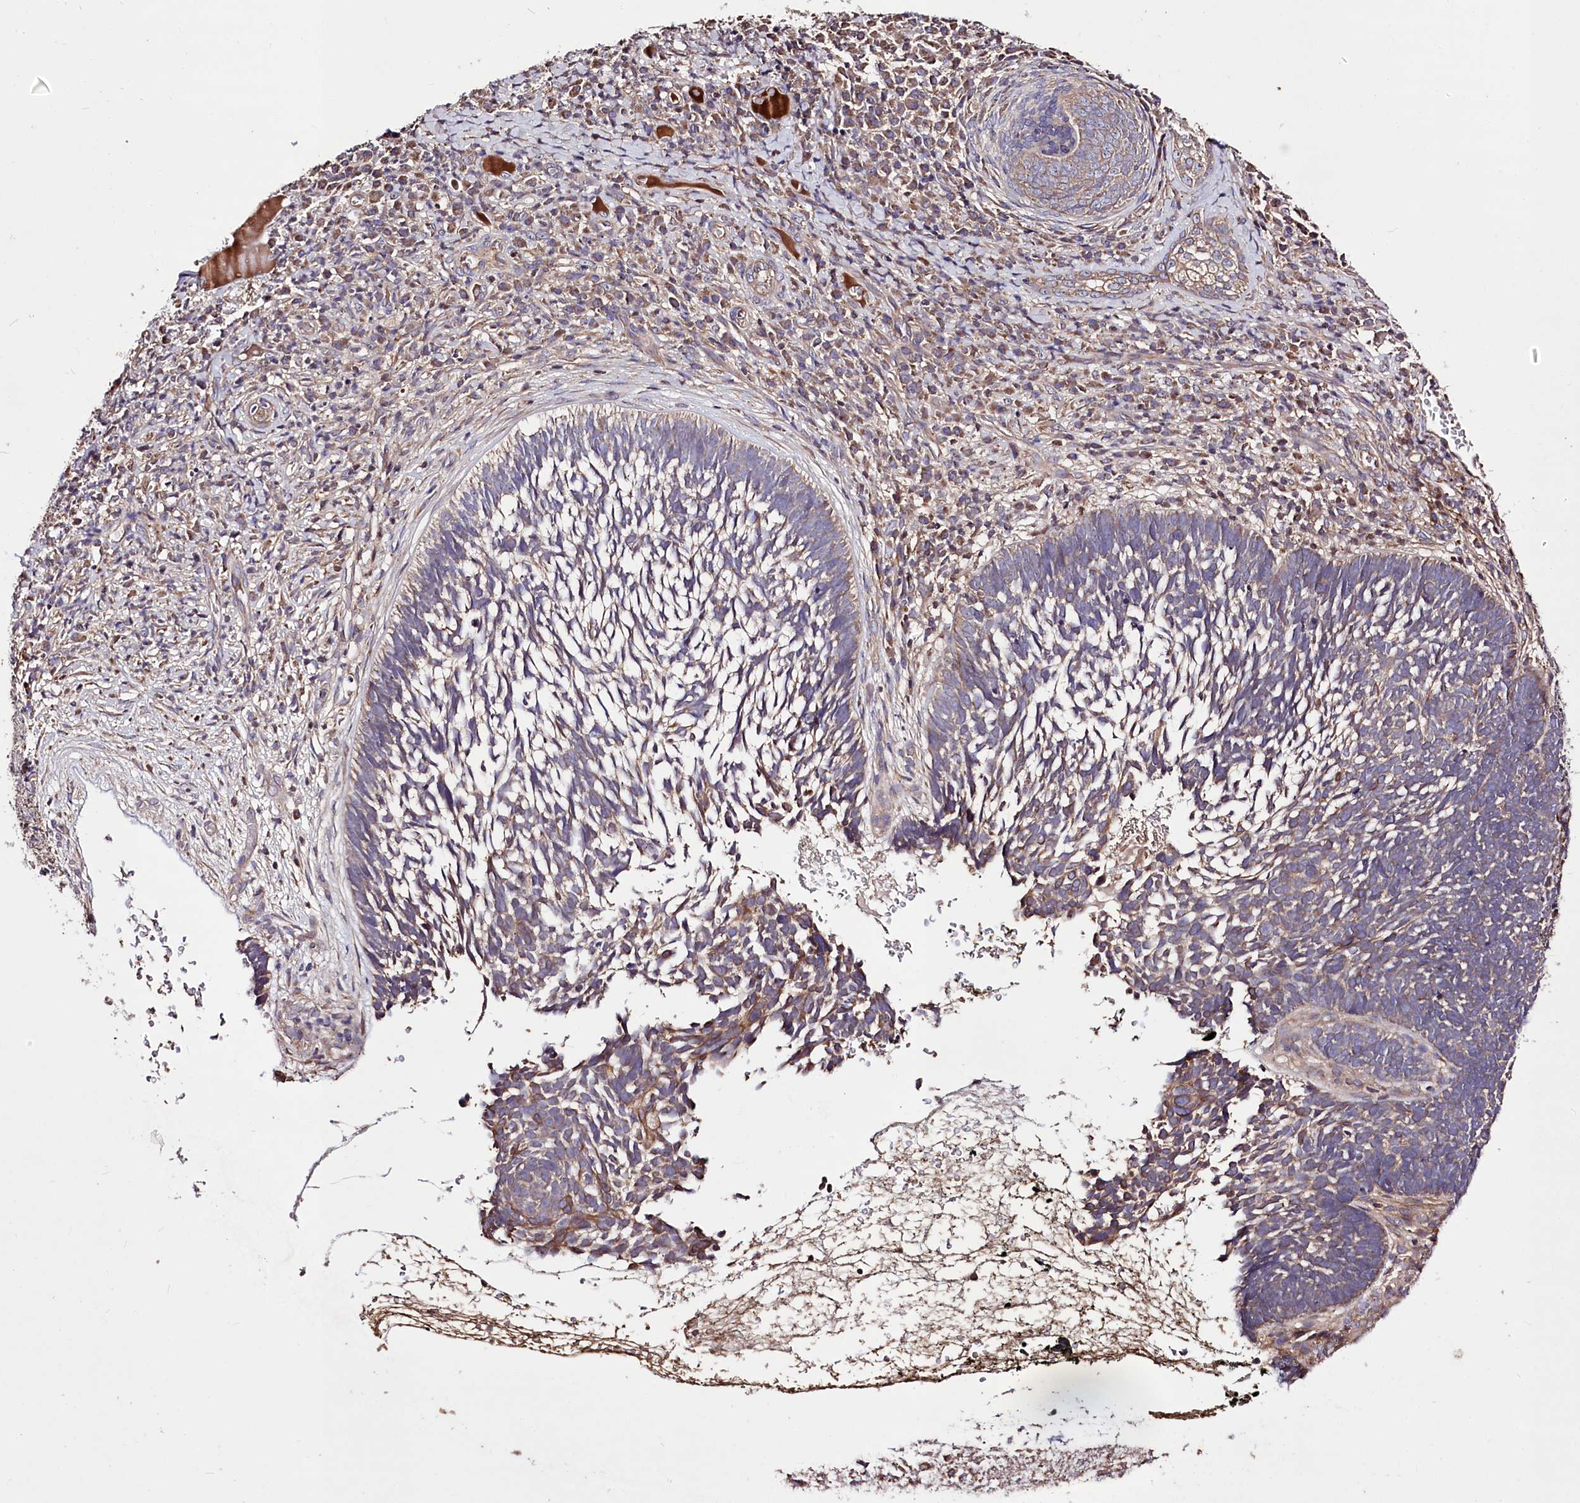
{"staining": {"intensity": "weak", "quantity": ">75%", "location": "cytoplasmic/membranous"}, "tissue": "skin cancer", "cell_type": "Tumor cells", "image_type": "cancer", "snomed": [{"axis": "morphology", "description": "Basal cell carcinoma"}, {"axis": "topography", "description": "Skin"}], "caption": "Protein expression analysis of human basal cell carcinoma (skin) reveals weak cytoplasmic/membranous expression in approximately >75% of tumor cells. Immunohistochemistry stains the protein in brown and the nuclei are stained blue.", "gene": "WWC1", "patient": {"sex": "male", "age": 88}}